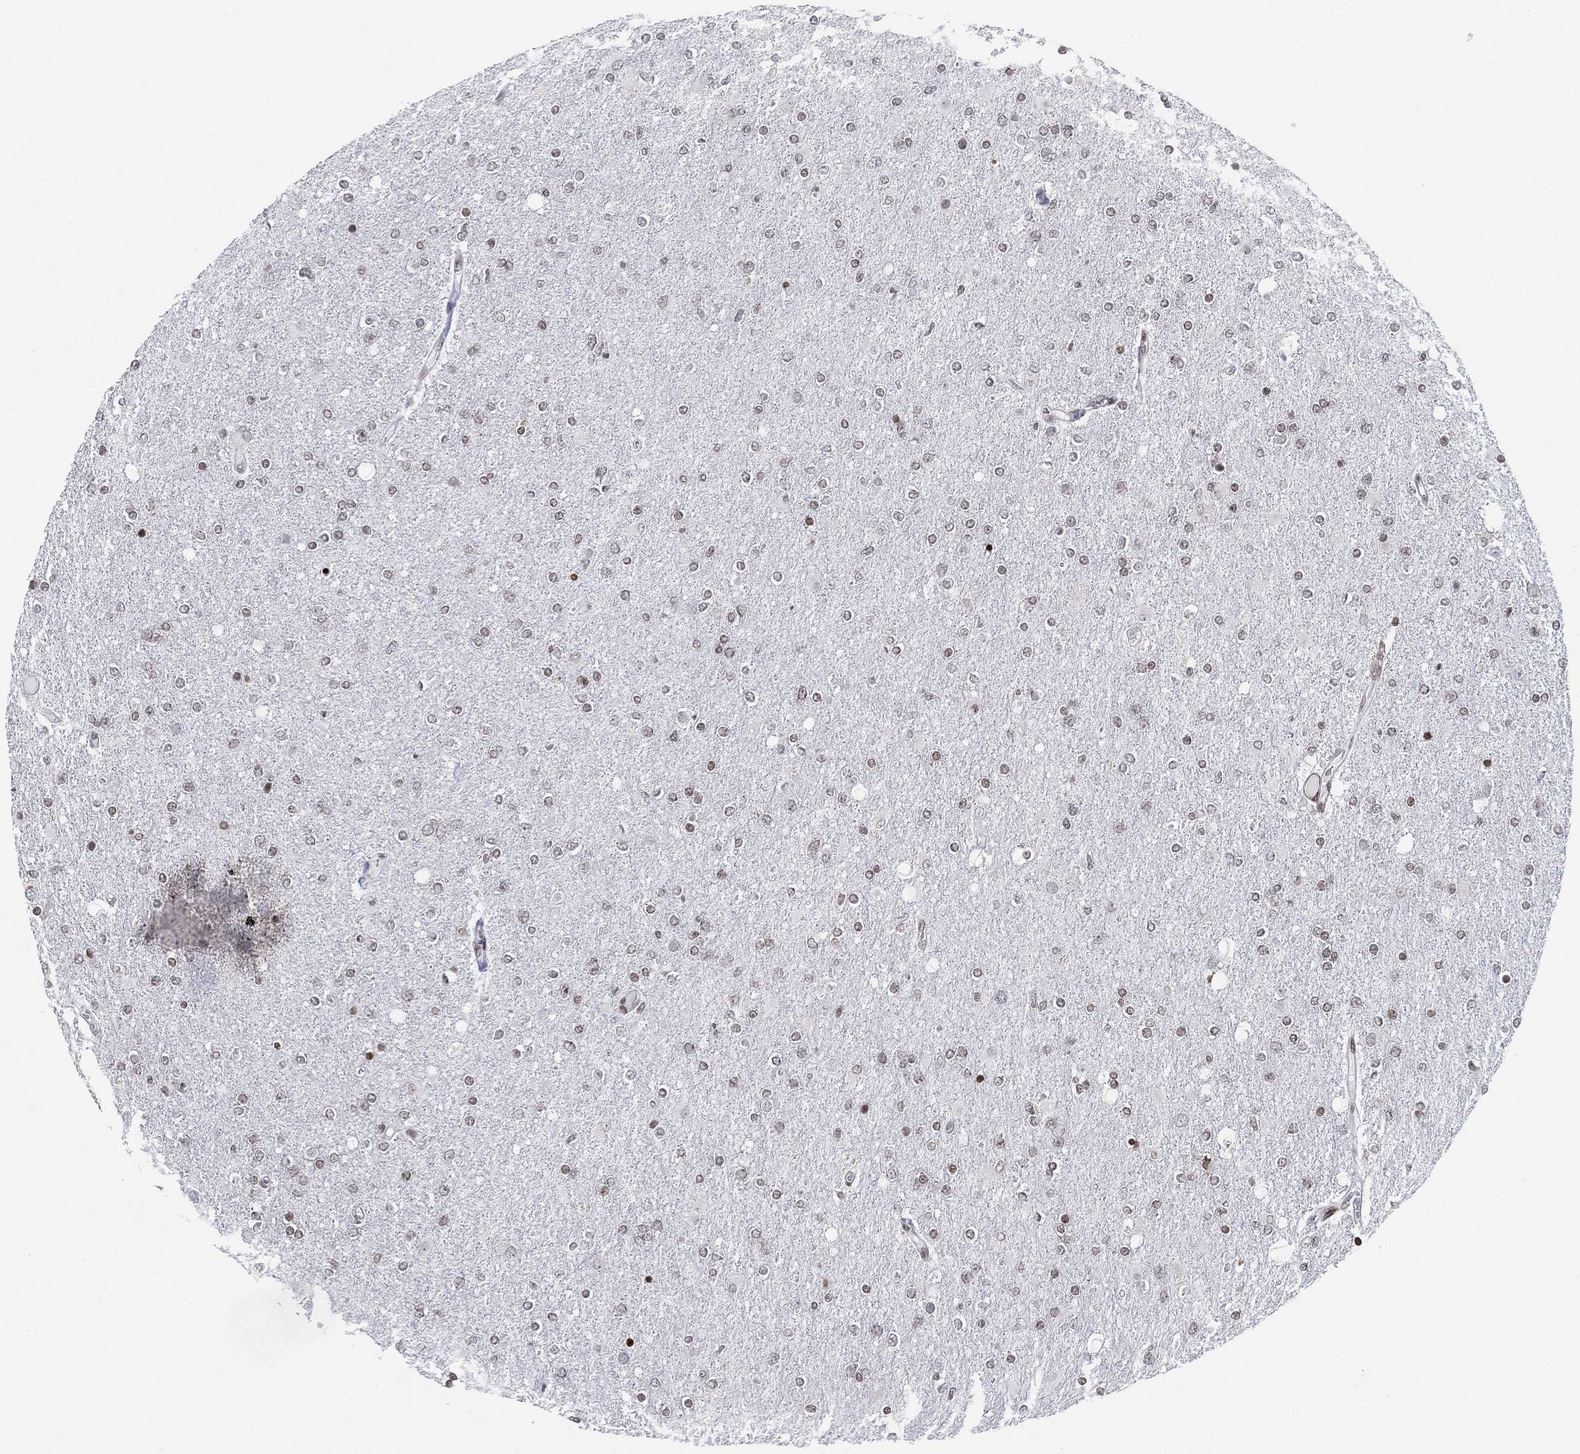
{"staining": {"intensity": "weak", "quantity": "25%-75%", "location": "nuclear"}, "tissue": "glioma", "cell_type": "Tumor cells", "image_type": "cancer", "snomed": [{"axis": "morphology", "description": "Glioma, malignant, High grade"}, {"axis": "topography", "description": "Cerebral cortex"}], "caption": "IHC image of neoplastic tissue: glioma stained using IHC reveals low levels of weak protein expression localized specifically in the nuclear of tumor cells, appearing as a nuclear brown color.", "gene": "MFSD14A", "patient": {"sex": "male", "age": 70}}